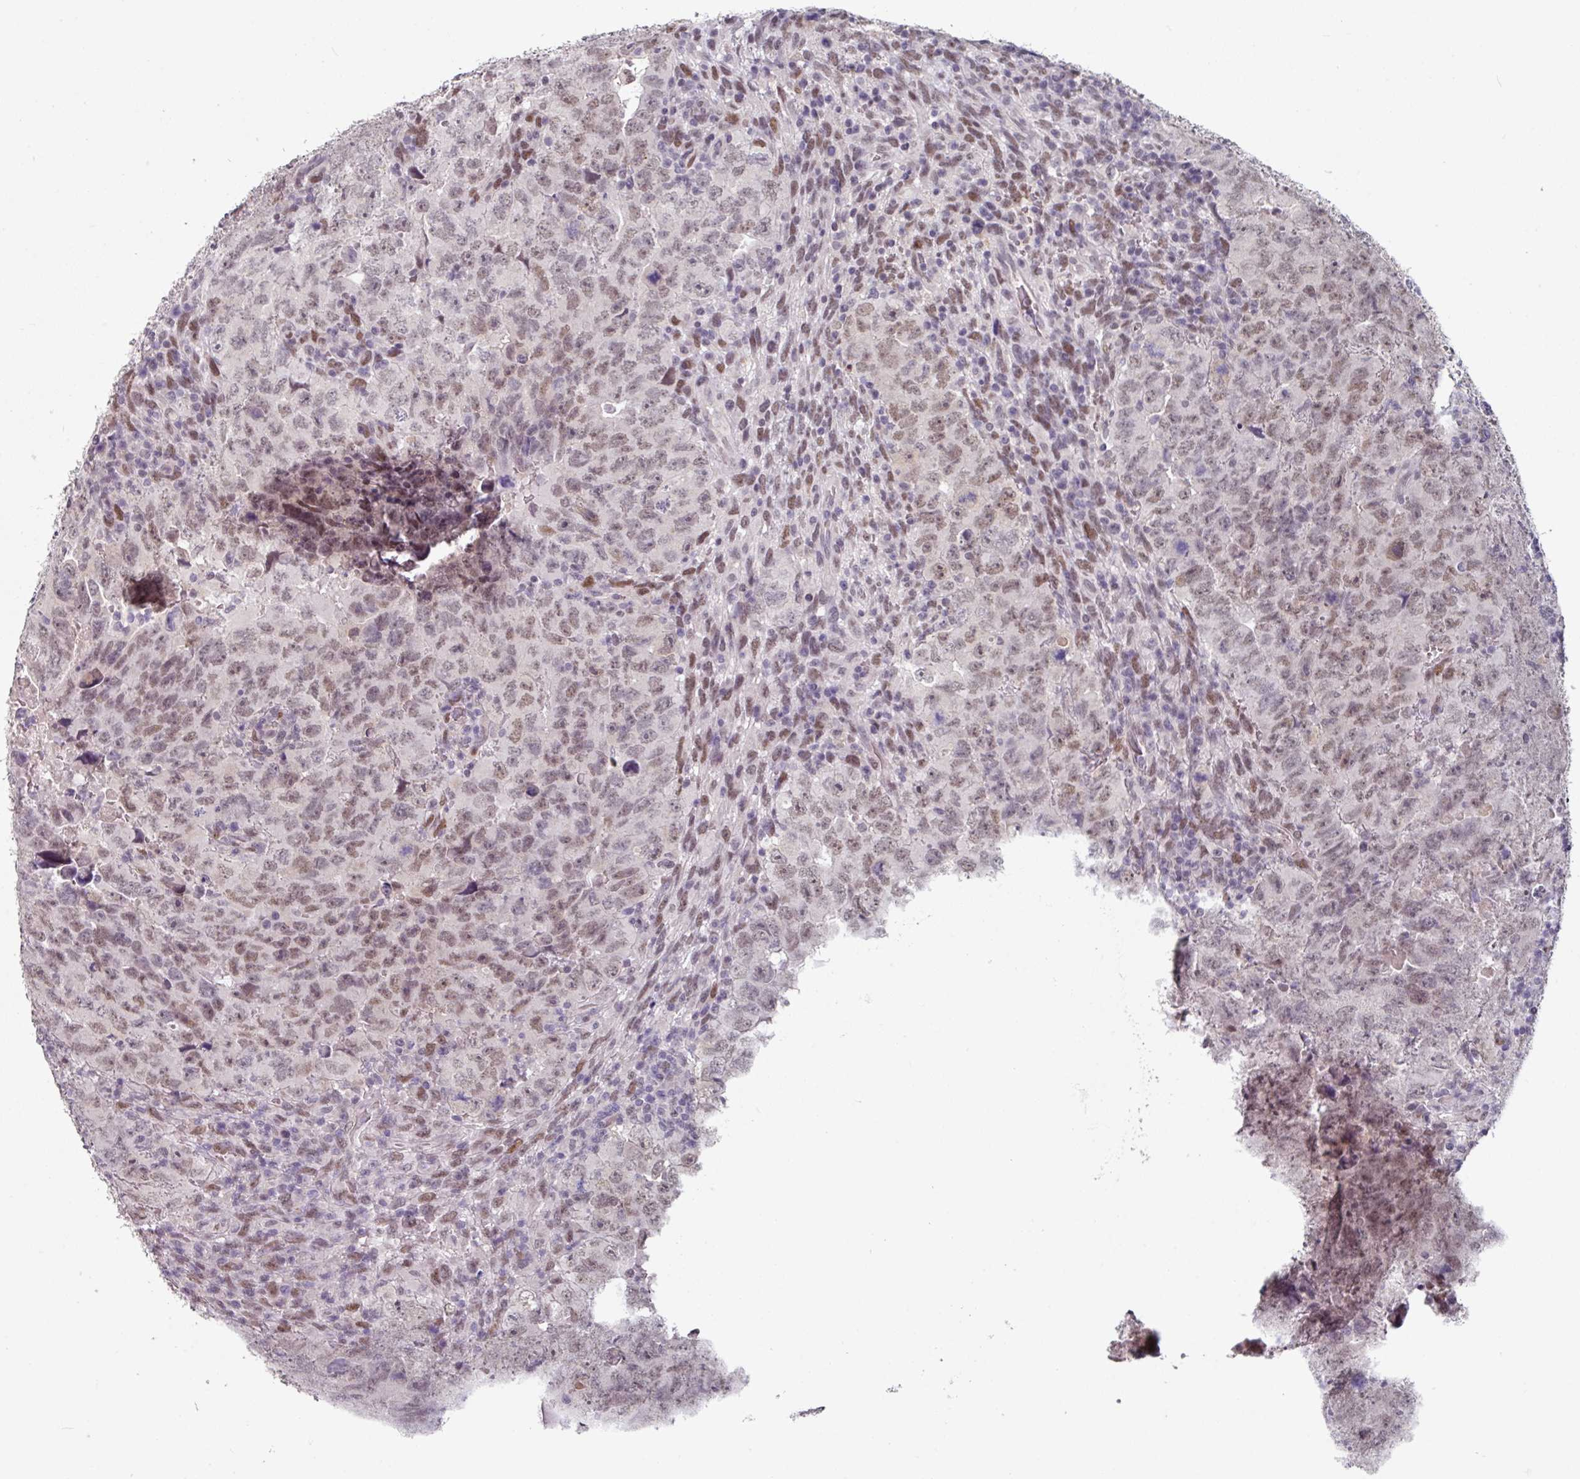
{"staining": {"intensity": "moderate", "quantity": ">75%", "location": "nuclear"}, "tissue": "testis cancer", "cell_type": "Tumor cells", "image_type": "cancer", "snomed": [{"axis": "morphology", "description": "Carcinoma, Embryonal, NOS"}, {"axis": "topography", "description": "Testis"}], "caption": "The micrograph shows immunohistochemical staining of testis cancer. There is moderate nuclear expression is seen in about >75% of tumor cells. Using DAB (3,3'-diaminobenzidine) (brown) and hematoxylin (blue) stains, captured at high magnification using brightfield microscopy.", "gene": "ELK1", "patient": {"sex": "male", "age": 24}}